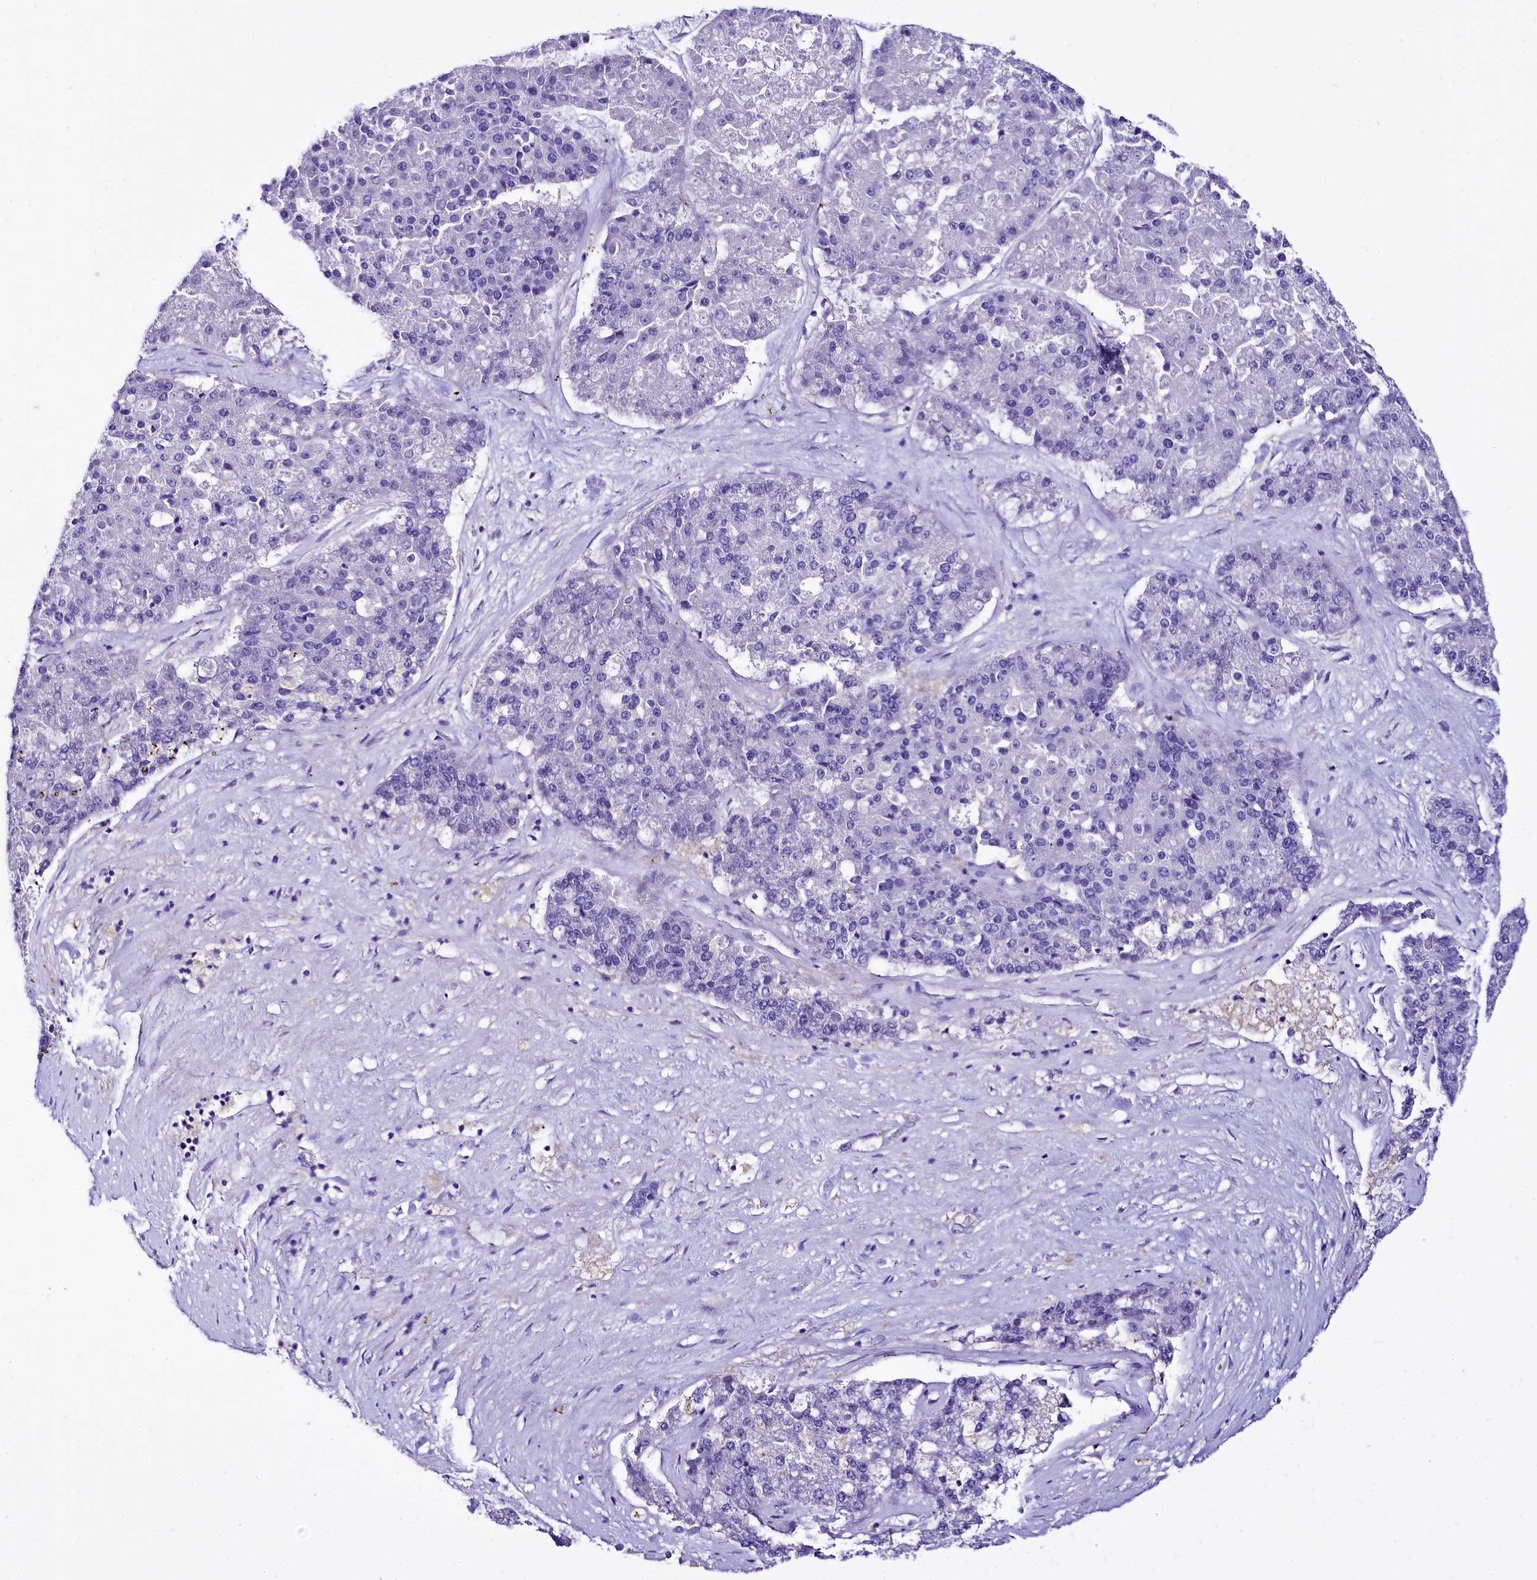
{"staining": {"intensity": "negative", "quantity": "none", "location": "none"}, "tissue": "pancreatic cancer", "cell_type": "Tumor cells", "image_type": "cancer", "snomed": [{"axis": "morphology", "description": "Adenocarcinoma, NOS"}, {"axis": "topography", "description": "Pancreas"}], "caption": "Tumor cells show no significant positivity in adenocarcinoma (pancreatic).", "gene": "A2ML1", "patient": {"sex": "male", "age": 50}}